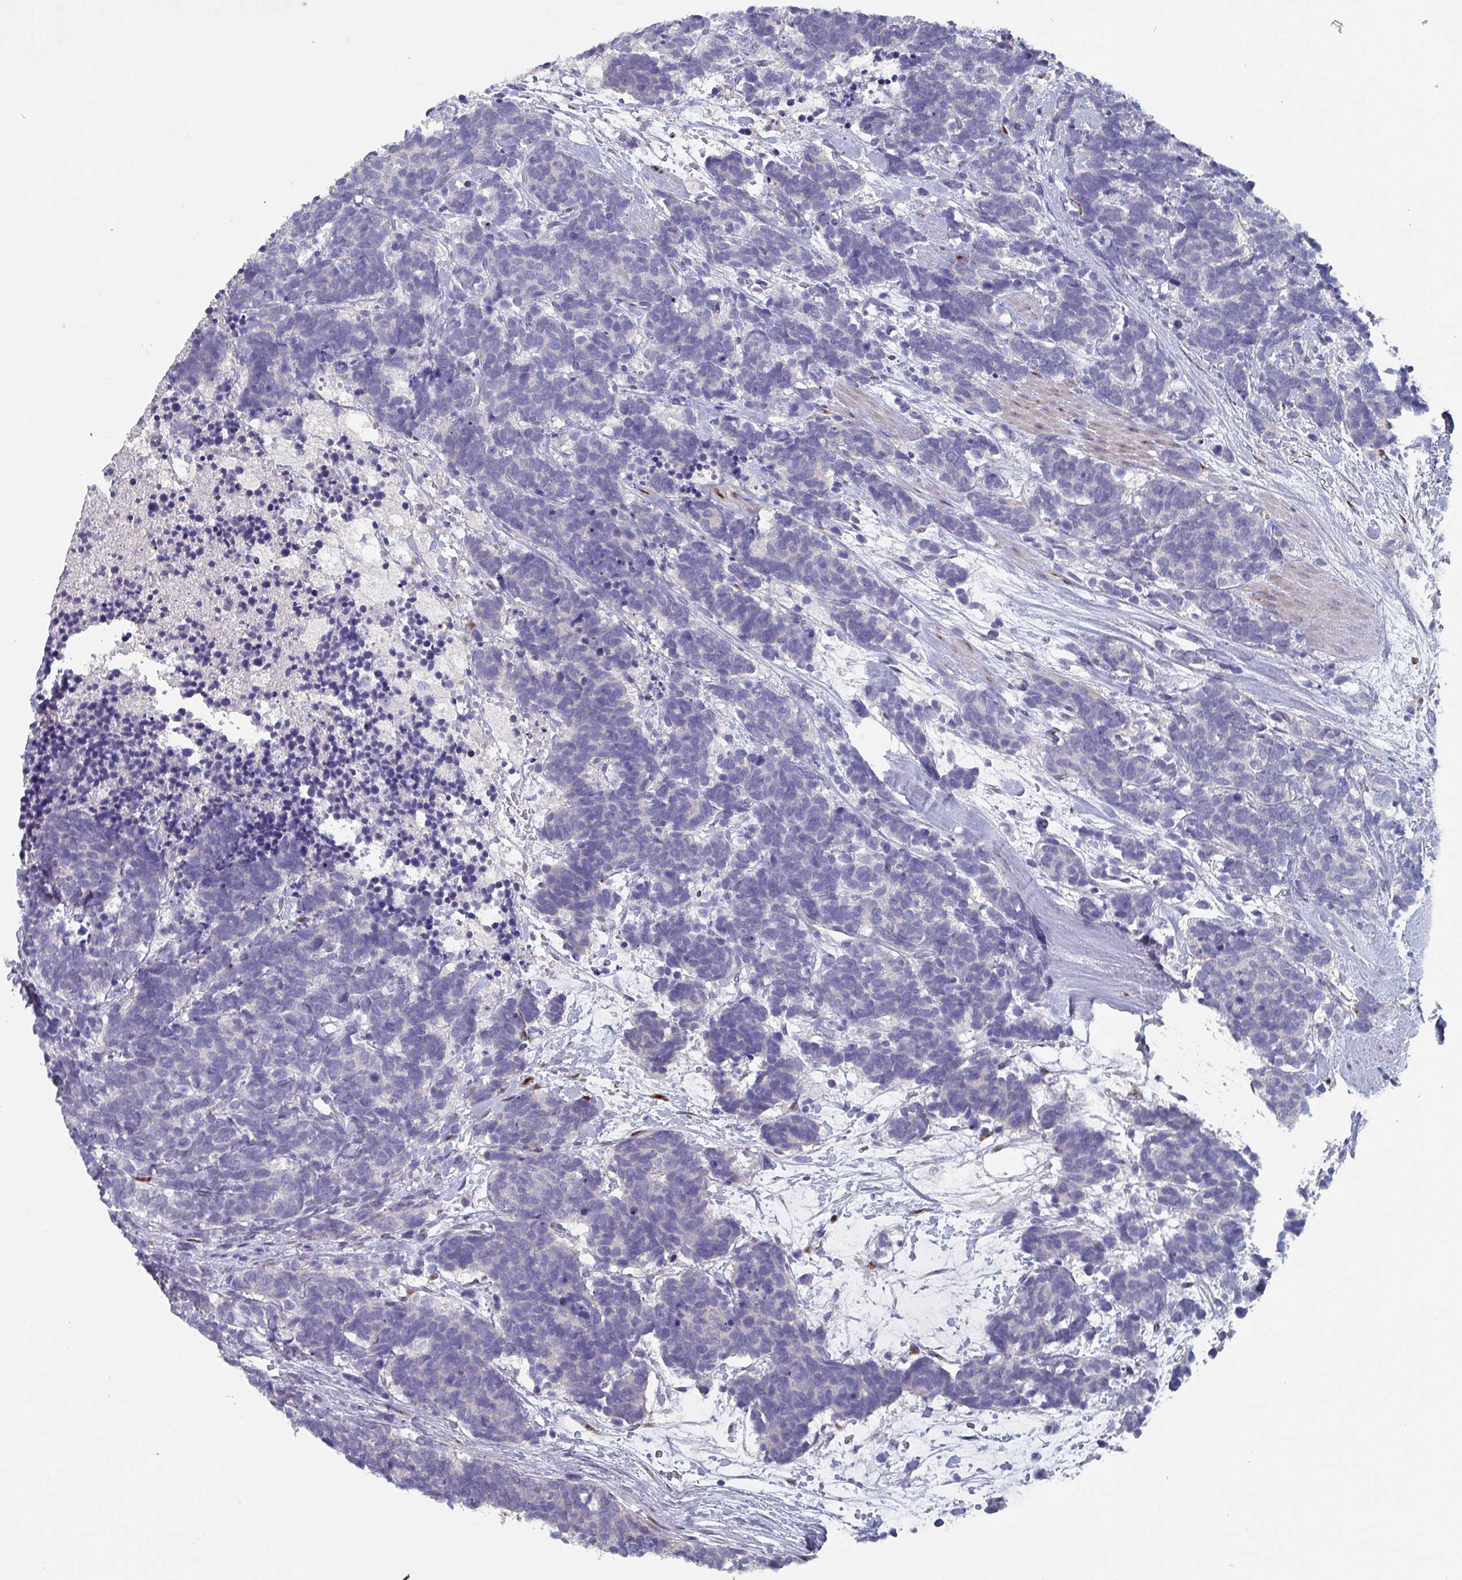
{"staining": {"intensity": "negative", "quantity": "none", "location": "none"}, "tissue": "carcinoid", "cell_type": "Tumor cells", "image_type": "cancer", "snomed": [{"axis": "morphology", "description": "Carcinoma, NOS"}, {"axis": "morphology", "description": "Carcinoid, malignant, NOS"}, {"axis": "topography", "description": "Prostate"}], "caption": "Histopathology image shows no protein positivity in tumor cells of carcinoid tissue. (DAB (3,3'-diaminobenzidine) immunohistochemistry visualized using brightfield microscopy, high magnification).", "gene": "DRD5", "patient": {"sex": "male", "age": 57}}